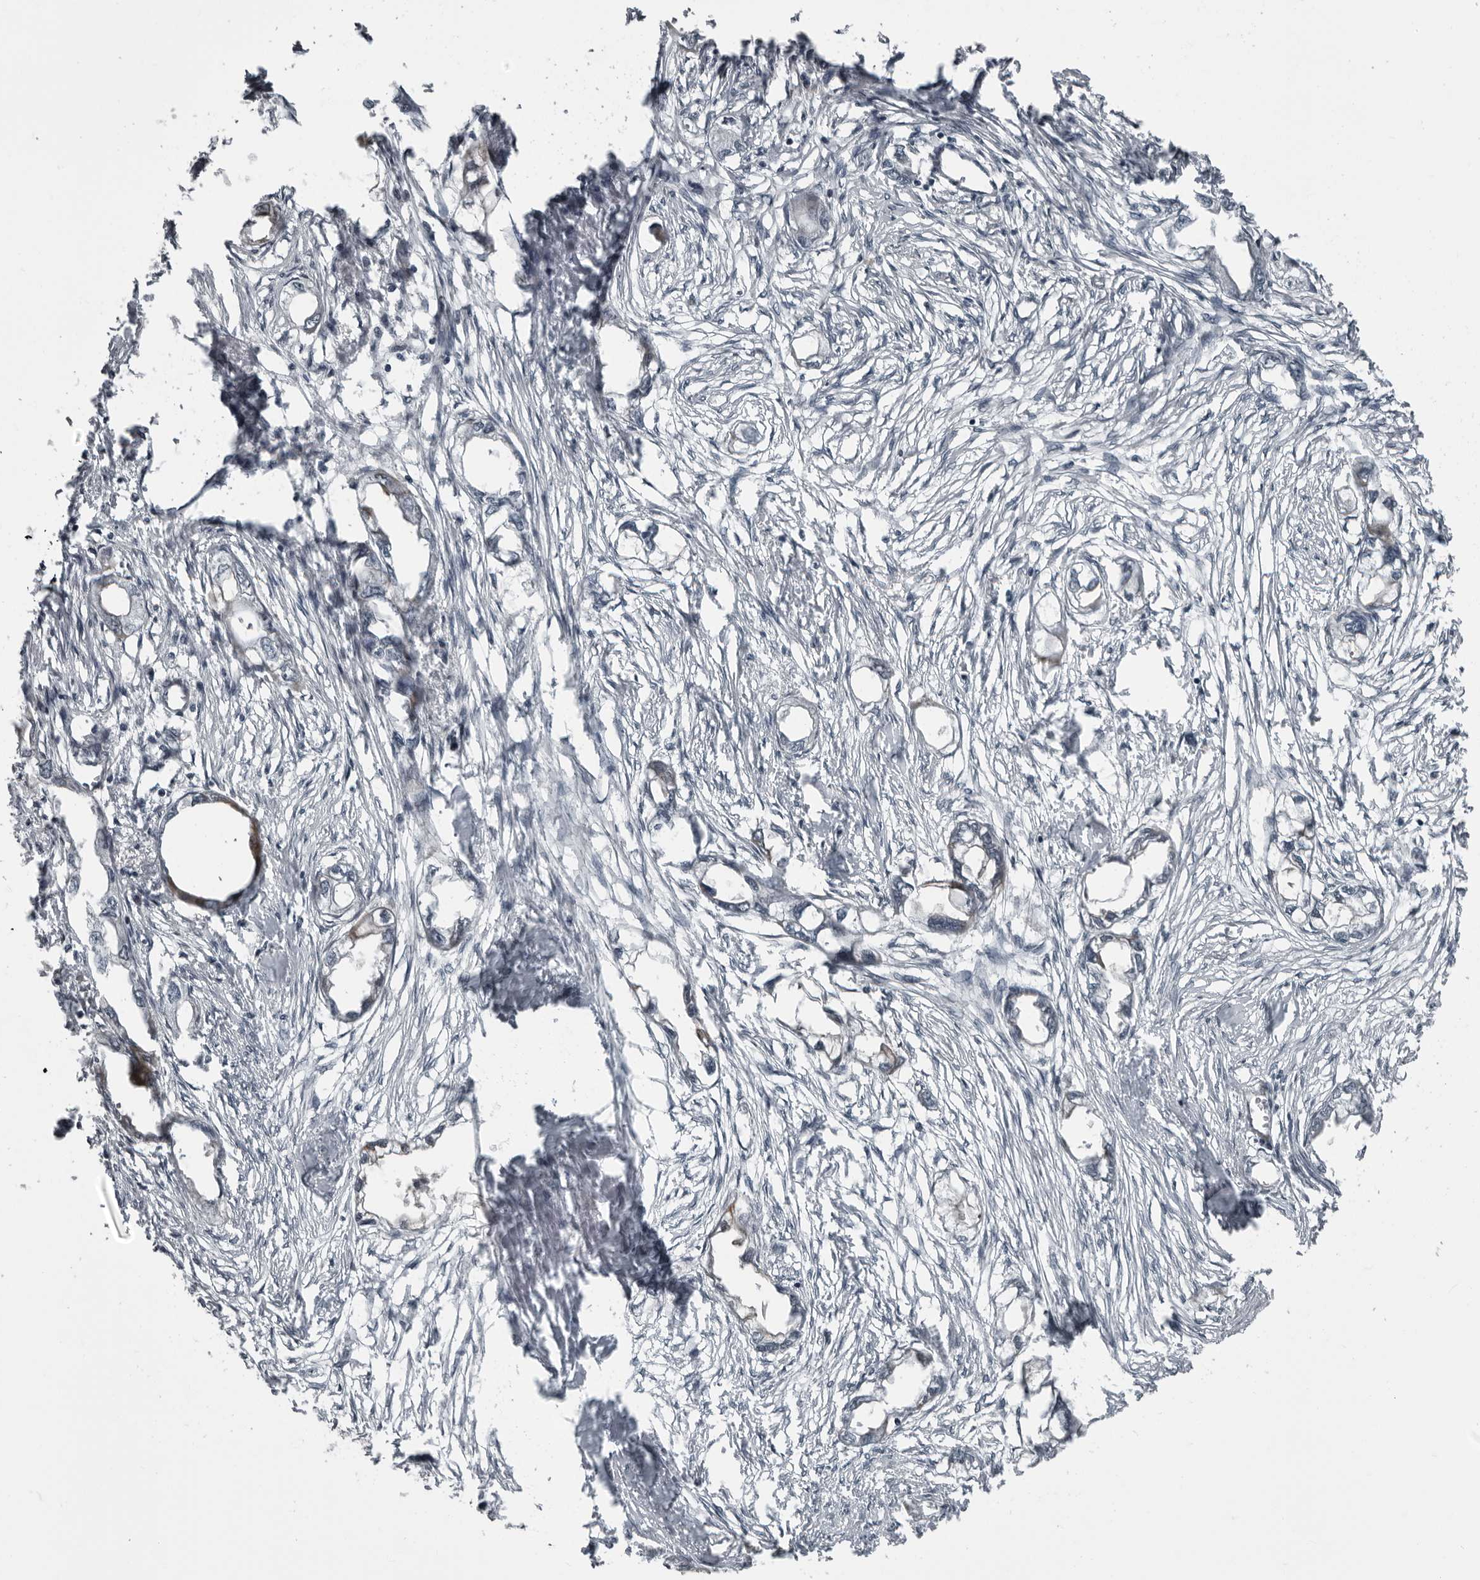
{"staining": {"intensity": "negative", "quantity": "none", "location": "none"}, "tissue": "endometrial cancer", "cell_type": "Tumor cells", "image_type": "cancer", "snomed": [{"axis": "morphology", "description": "Adenocarcinoma, NOS"}, {"axis": "morphology", "description": "Adenocarcinoma, metastatic, NOS"}, {"axis": "topography", "description": "Adipose tissue"}, {"axis": "topography", "description": "Endometrium"}], "caption": "This is a photomicrograph of immunohistochemistry staining of endometrial adenocarcinoma, which shows no positivity in tumor cells.", "gene": "FAM102B", "patient": {"sex": "female", "age": 67}}